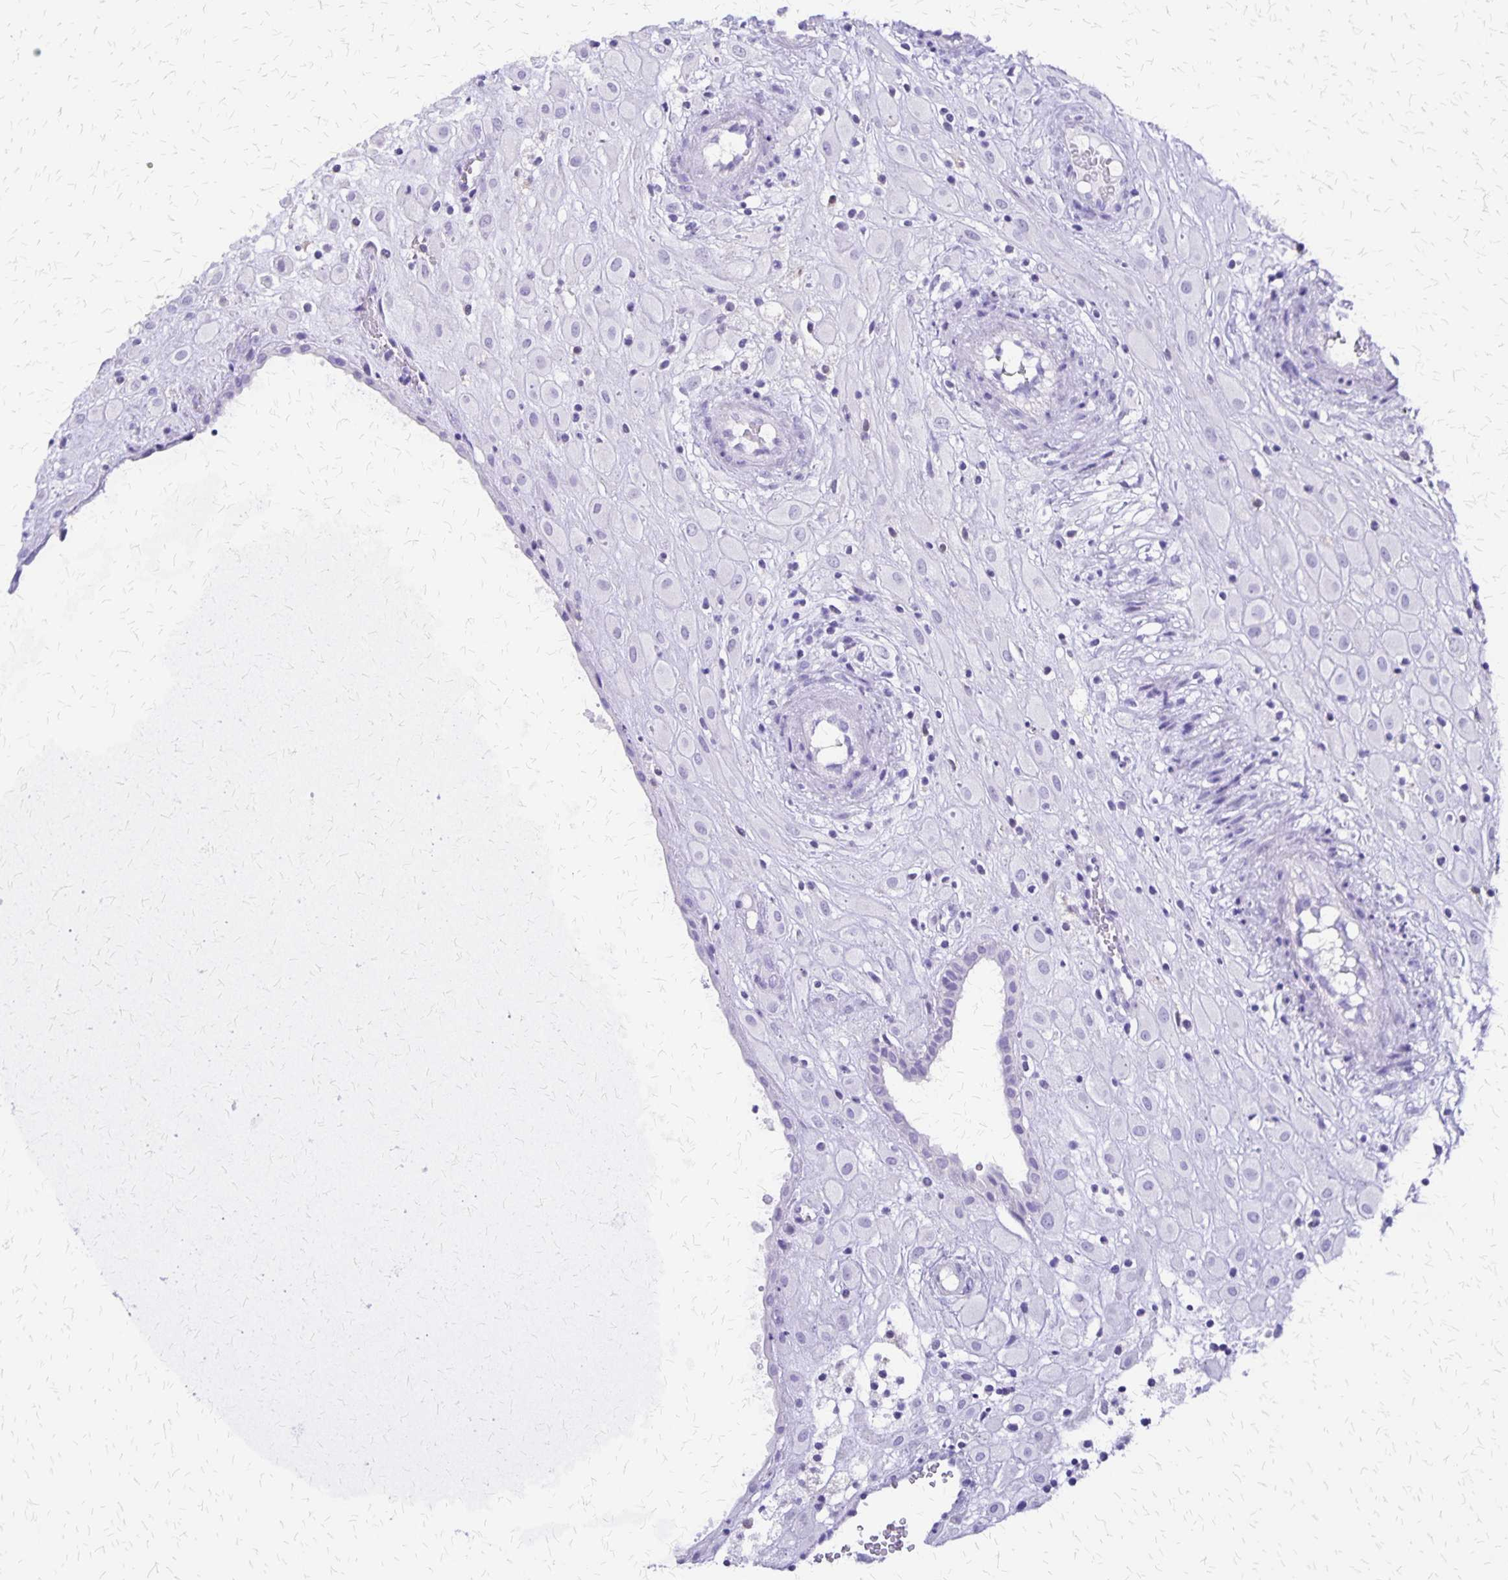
{"staining": {"intensity": "negative", "quantity": "none", "location": "none"}, "tissue": "placenta", "cell_type": "Decidual cells", "image_type": "normal", "snomed": [{"axis": "morphology", "description": "Normal tissue, NOS"}, {"axis": "topography", "description": "Placenta"}], "caption": "IHC of unremarkable placenta shows no positivity in decidual cells.", "gene": "SLC13A2", "patient": {"sex": "female", "age": 24}}